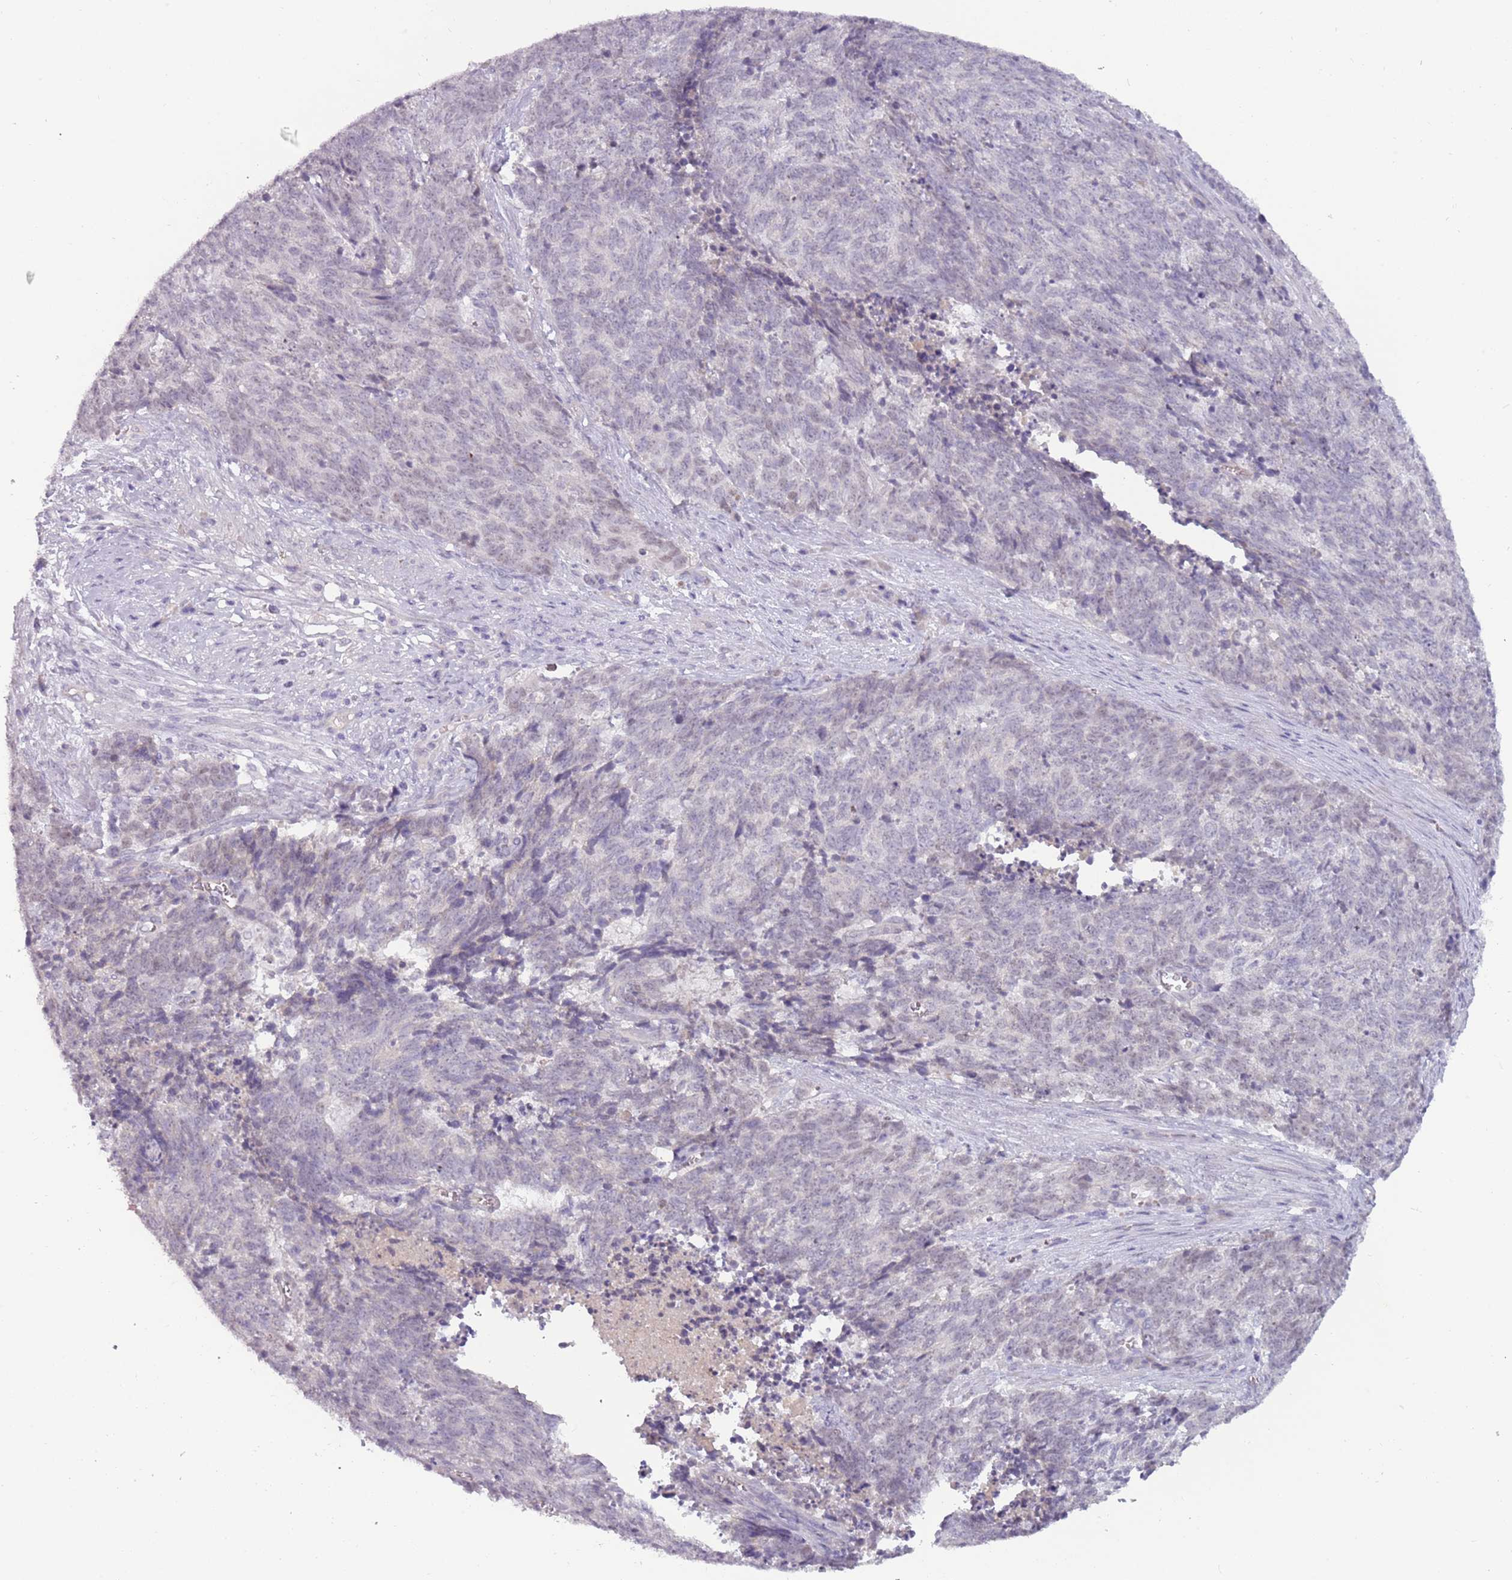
{"staining": {"intensity": "negative", "quantity": "none", "location": "none"}, "tissue": "cervical cancer", "cell_type": "Tumor cells", "image_type": "cancer", "snomed": [{"axis": "morphology", "description": "Squamous cell carcinoma, NOS"}, {"axis": "topography", "description": "Cervix"}], "caption": "Micrograph shows no protein expression in tumor cells of cervical cancer (squamous cell carcinoma) tissue.", "gene": "RFX2", "patient": {"sex": "female", "age": 29}}